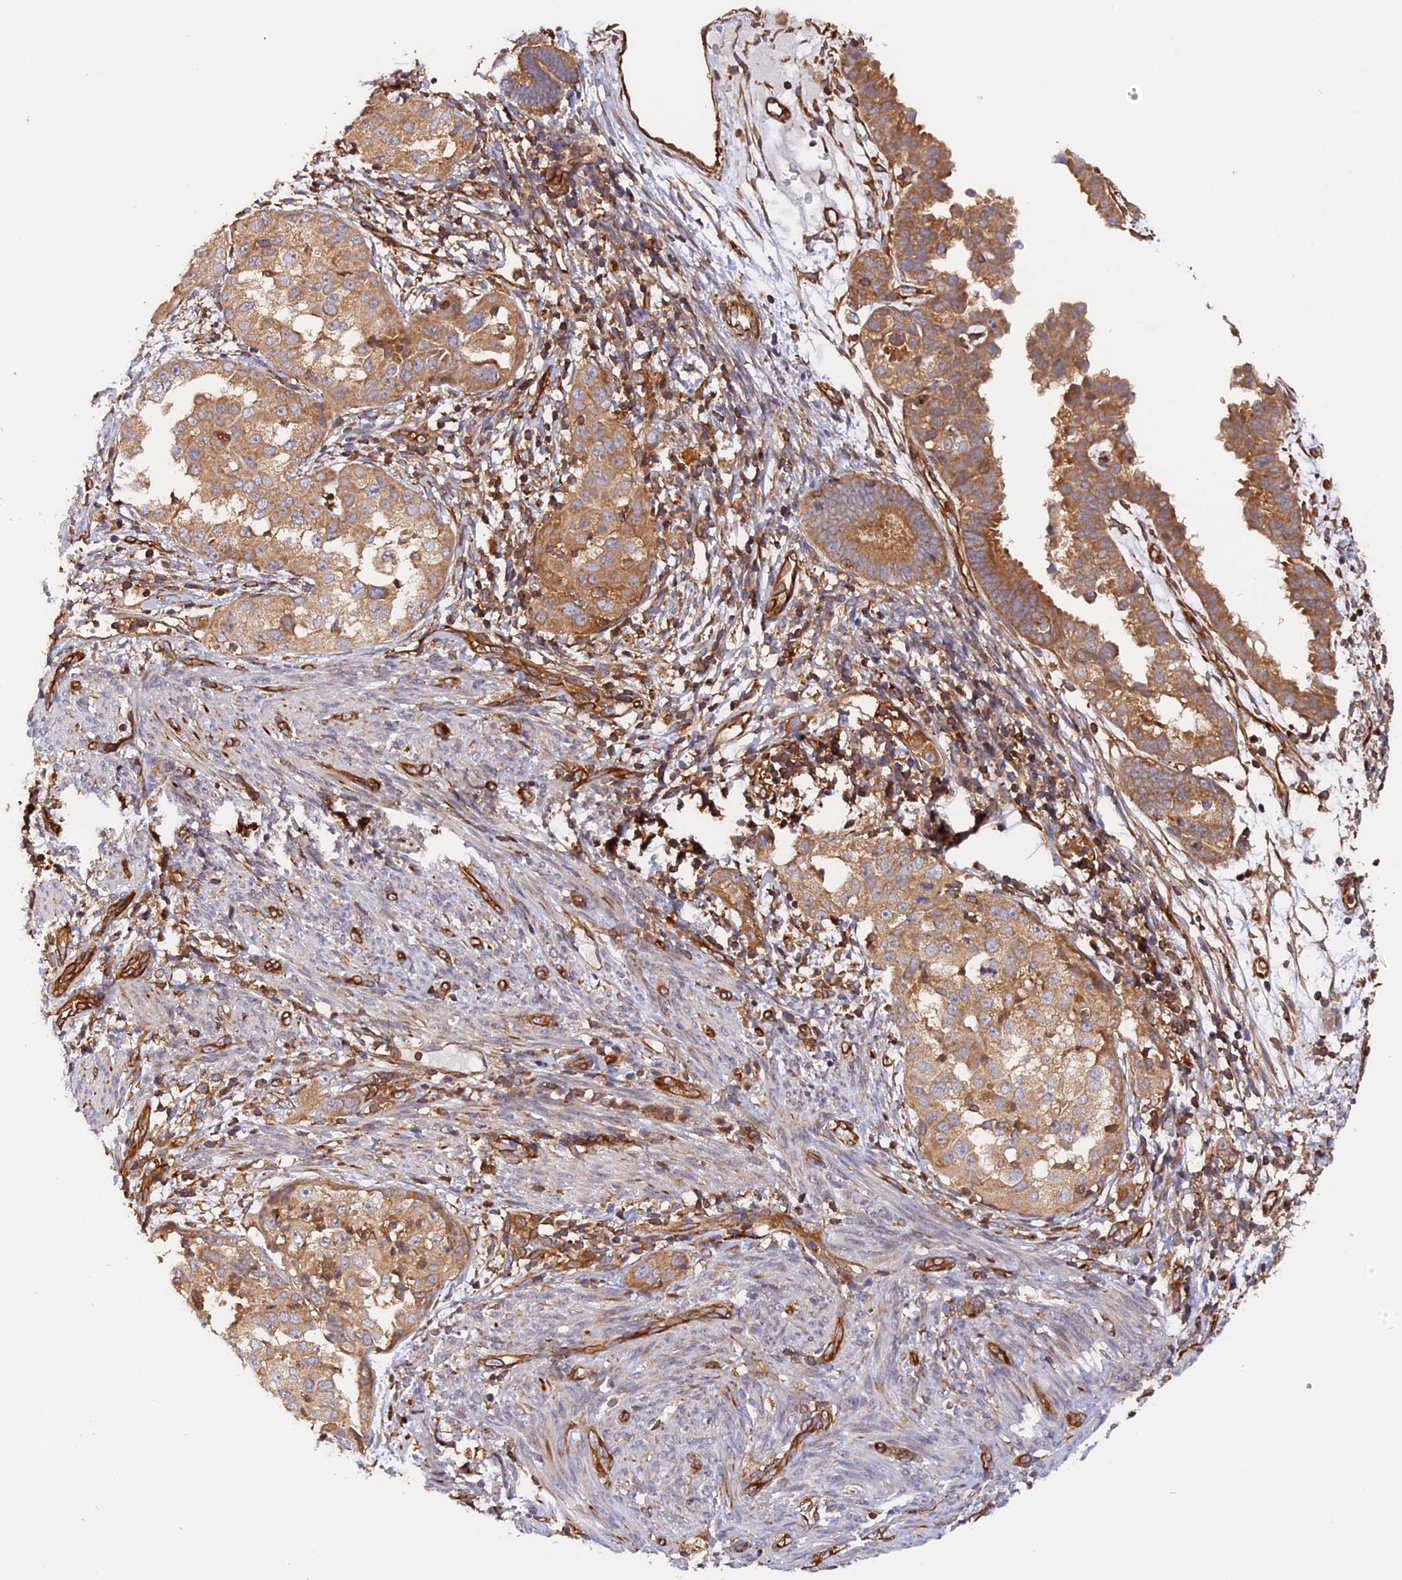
{"staining": {"intensity": "moderate", "quantity": ">75%", "location": "cytoplasmic/membranous"}, "tissue": "endometrial cancer", "cell_type": "Tumor cells", "image_type": "cancer", "snomed": [{"axis": "morphology", "description": "Adenocarcinoma, NOS"}, {"axis": "topography", "description": "Endometrium"}], "caption": "Endometrial cancer (adenocarcinoma) stained with immunohistochemistry reveals moderate cytoplasmic/membranous expression in approximately >75% of tumor cells.", "gene": "C5orf22", "patient": {"sex": "female", "age": 85}}